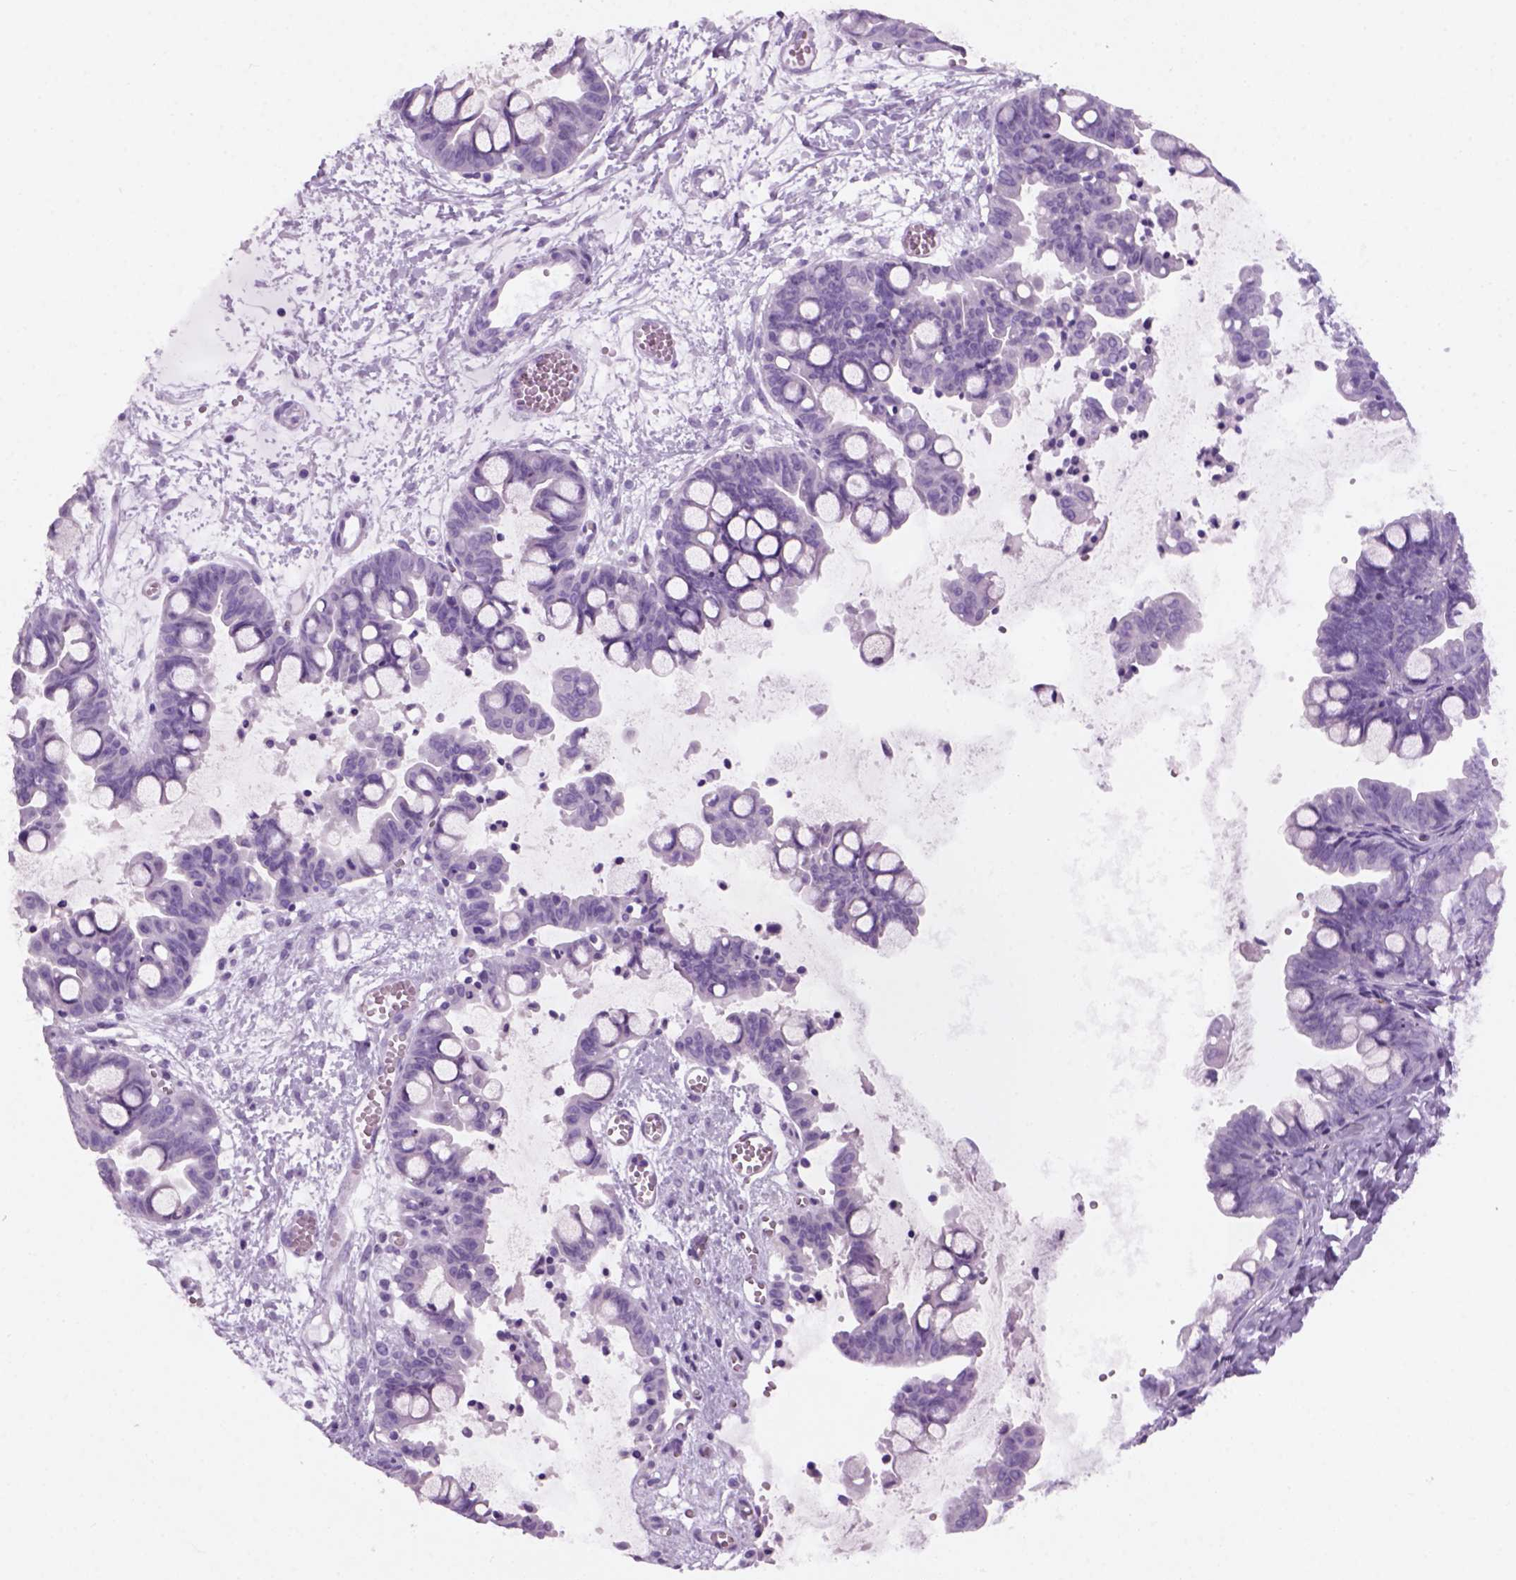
{"staining": {"intensity": "negative", "quantity": "none", "location": "none"}, "tissue": "ovarian cancer", "cell_type": "Tumor cells", "image_type": "cancer", "snomed": [{"axis": "morphology", "description": "Cystadenocarcinoma, mucinous, NOS"}, {"axis": "topography", "description": "Ovary"}], "caption": "Immunohistochemistry (IHC) photomicrograph of human ovarian mucinous cystadenocarcinoma stained for a protein (brown), which shows no expression in tumor cells.", "gene": "MZB1", "patient": {"sex": "female", "age": 63}}